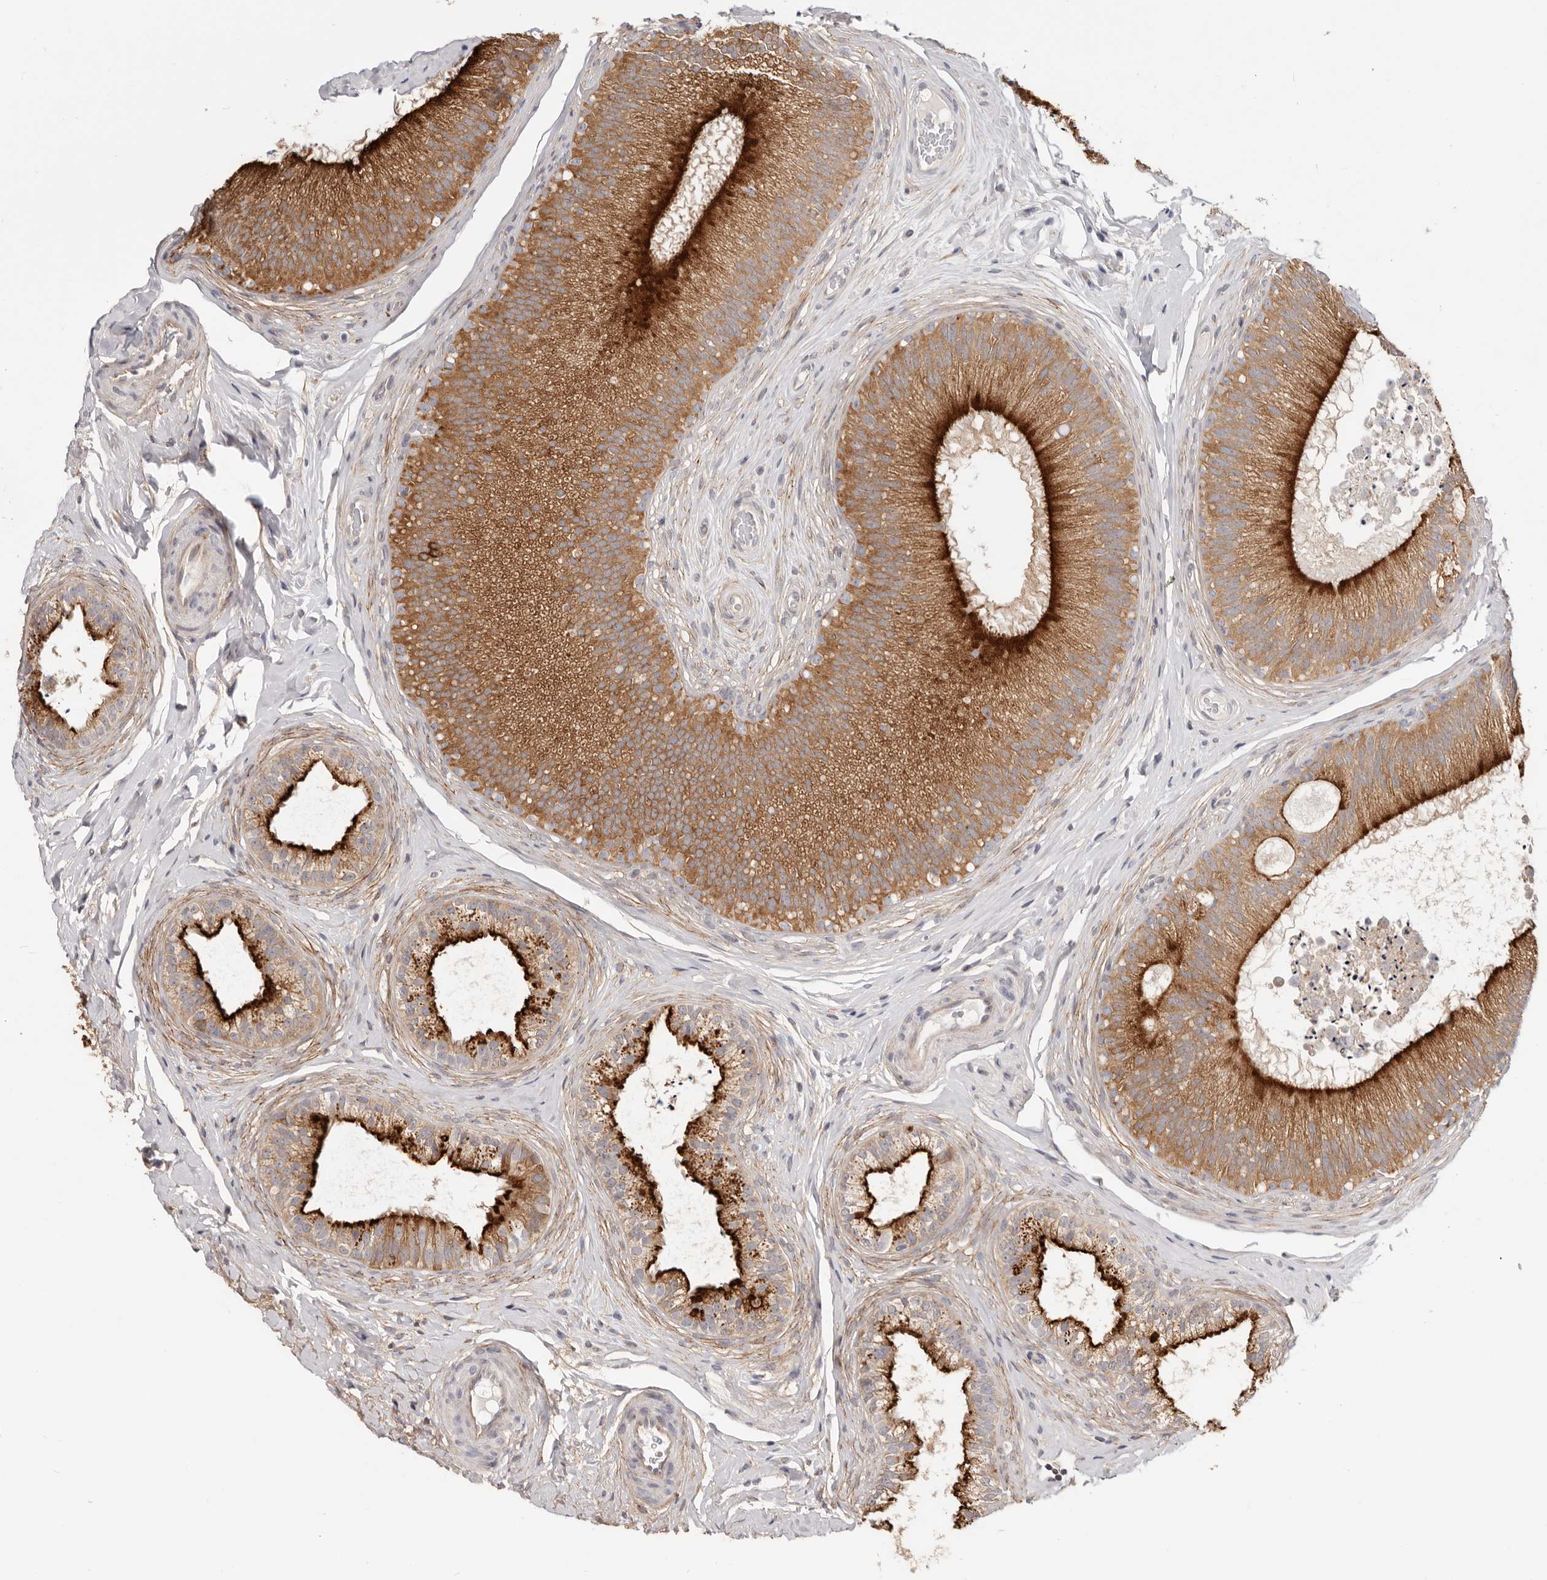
{"staining": {"intensity": "strong", "quantity": ">75%", "location": "cytoplasmic/membranous"}, "tissue": "epididymis", "cell_type": "Glandular cells", "image_type": "normal", "snomed": [{"axis": "morphology", "description": "Normal tissue, NOS"}, {"axis": "topography", "description": "Epididymis"}], "caption": "Normal epididymis was stained to show a protein in brown. There is high levels of strong cytoplasmic/membranous expression in approximately >75% of glandular cells.", "gene": "LRP6", "patient": {"sex": "male", "age": 45}}